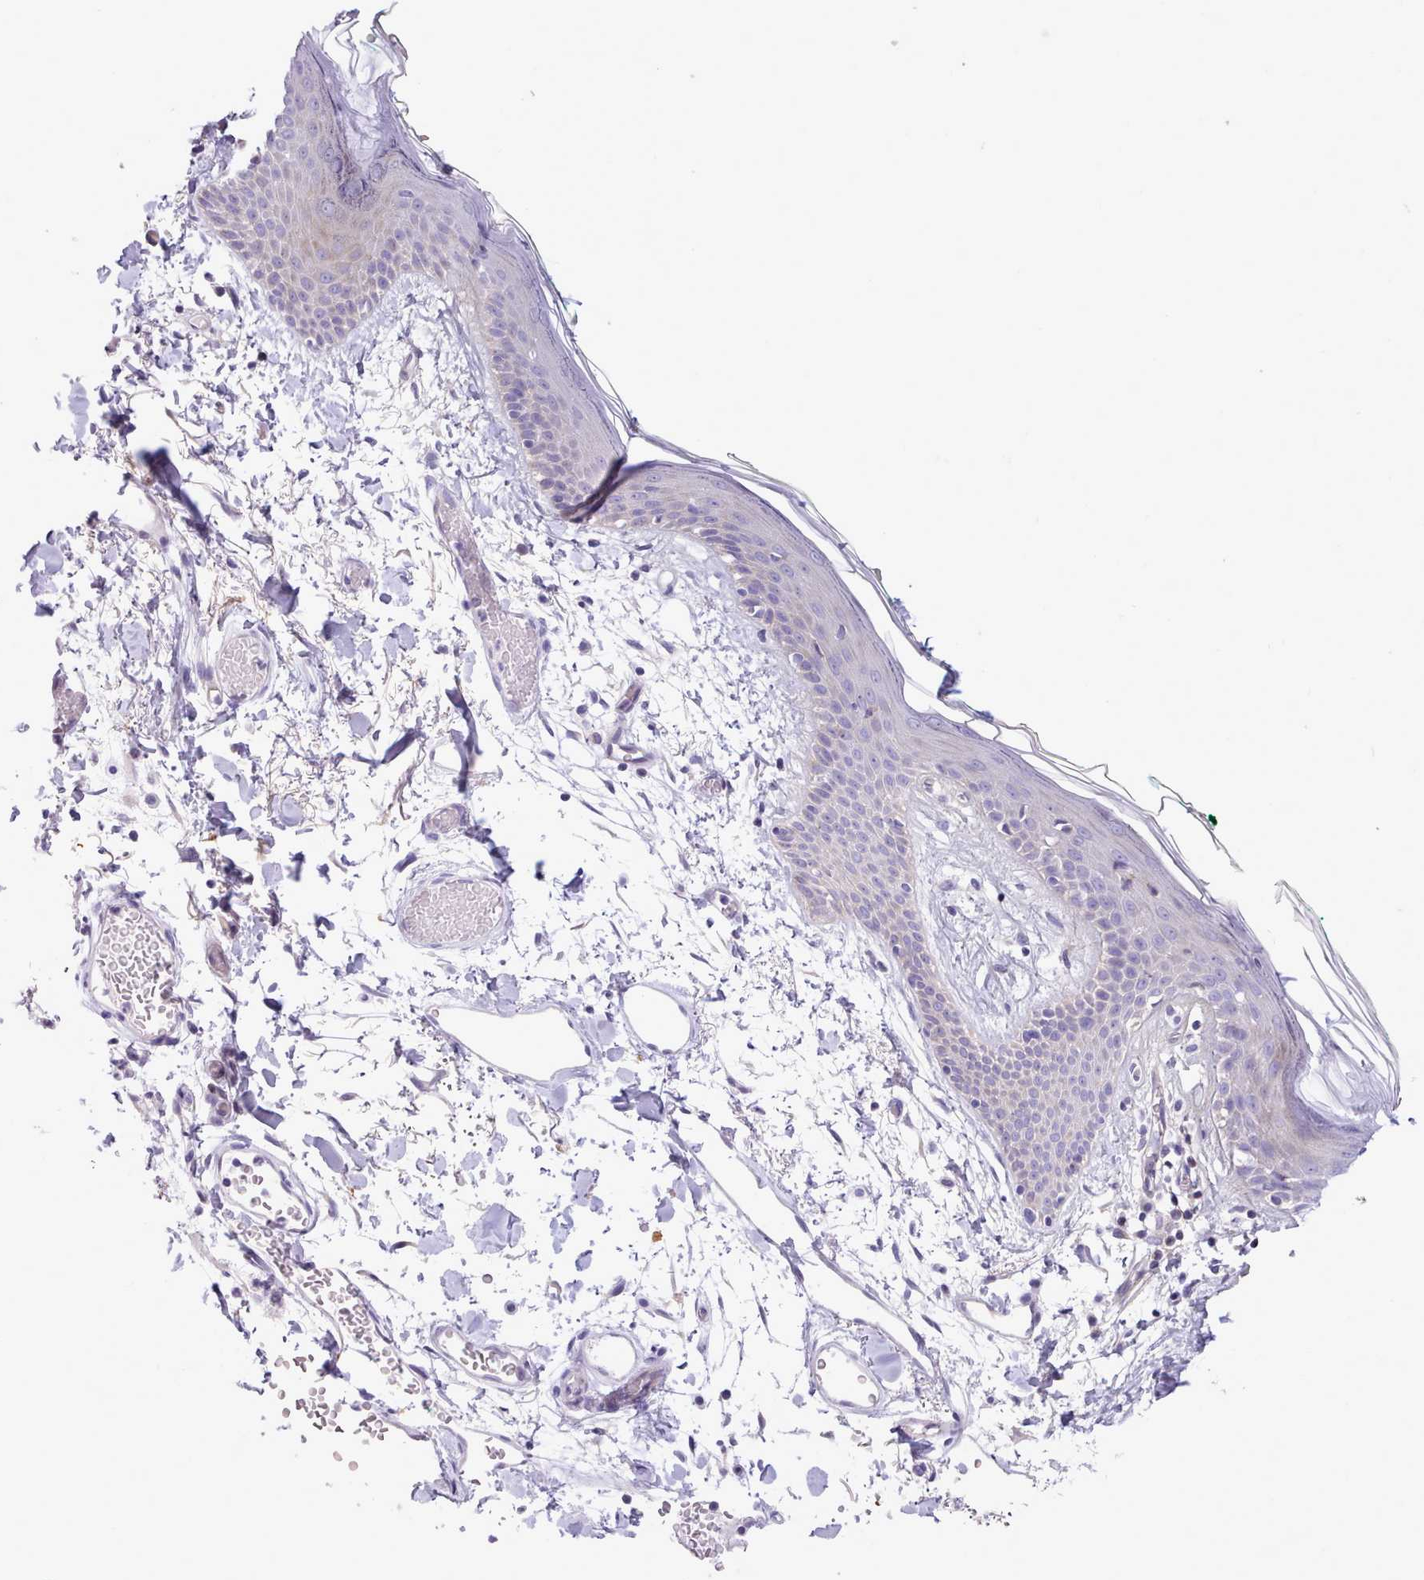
{"staining": {"intensity": "negative", "quantity": "none", "location": "none"}, "tissue": "skin", "cell_type": "Fibroblasts", "image_type": "normal", "snomed": [{"axis": "morphology", "description": "Normal tissue, NOS"}, {"axis": "topography", "description": "Skin"}], "caption": "This is an immunohistochemistry (IHC) micrograph of benign human skin. There is no expression in fibroblasts.", "gene": "CYP2A13", "patient": {"sex": "male", "age": 79}}